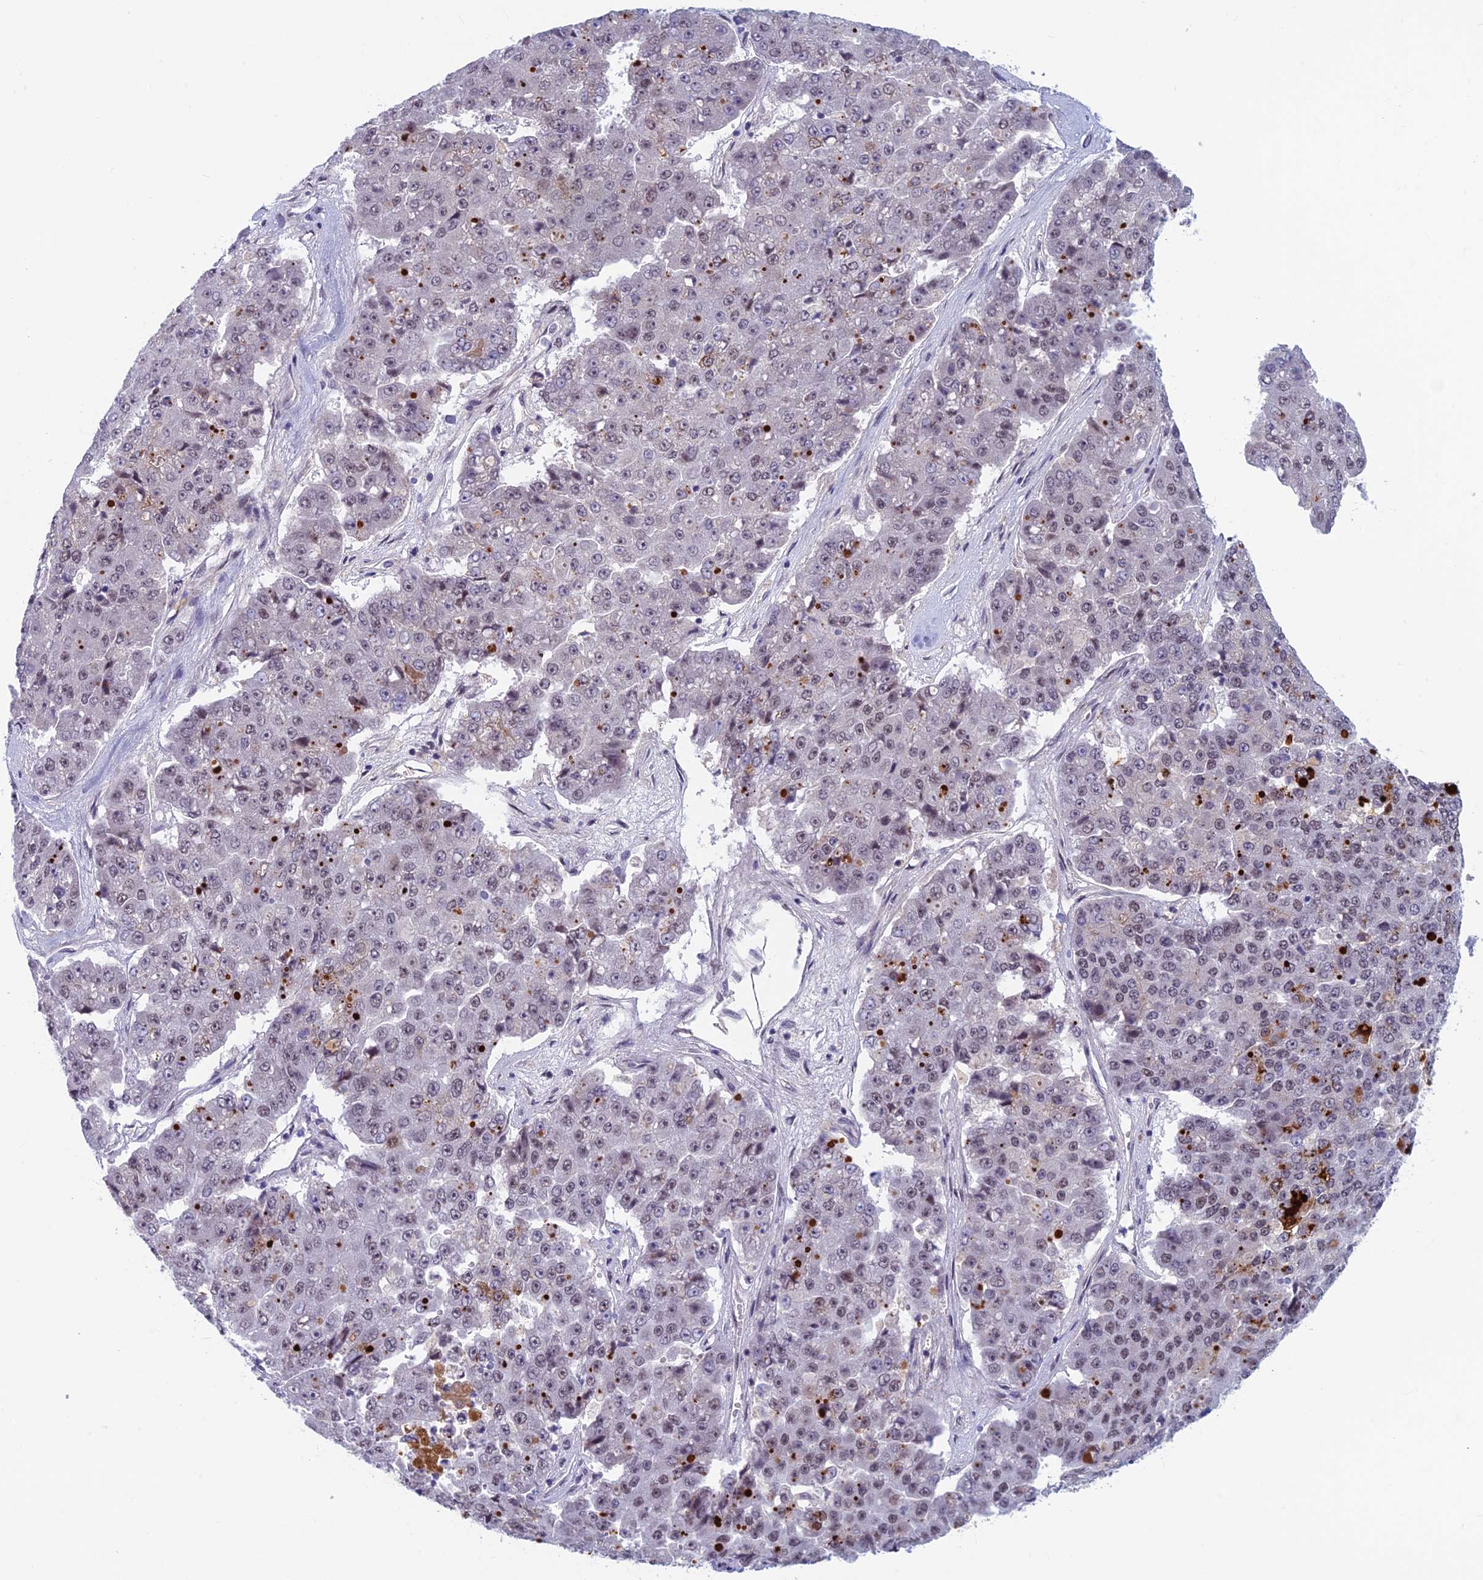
{"staining": {"intensity": "weak", "quantity": "25%-75%", "location": "nuclear"}, "tissue": "pancreatic cancer", "cell_type": "Tumor cells", "image_type": "cancer", "snomed": [{"axis": "morphology", "description": "Adenocarcinoma, NOS"}, {"axis": "topography", "description": "Pancreas"}], "caption": "Protein staining of pancreatic cancer tissue shows weak nuclear staining in about 25%-75% of tumor cells.", "gene": "ASH2L", "patient": {"sex": "male", "age": 50}}